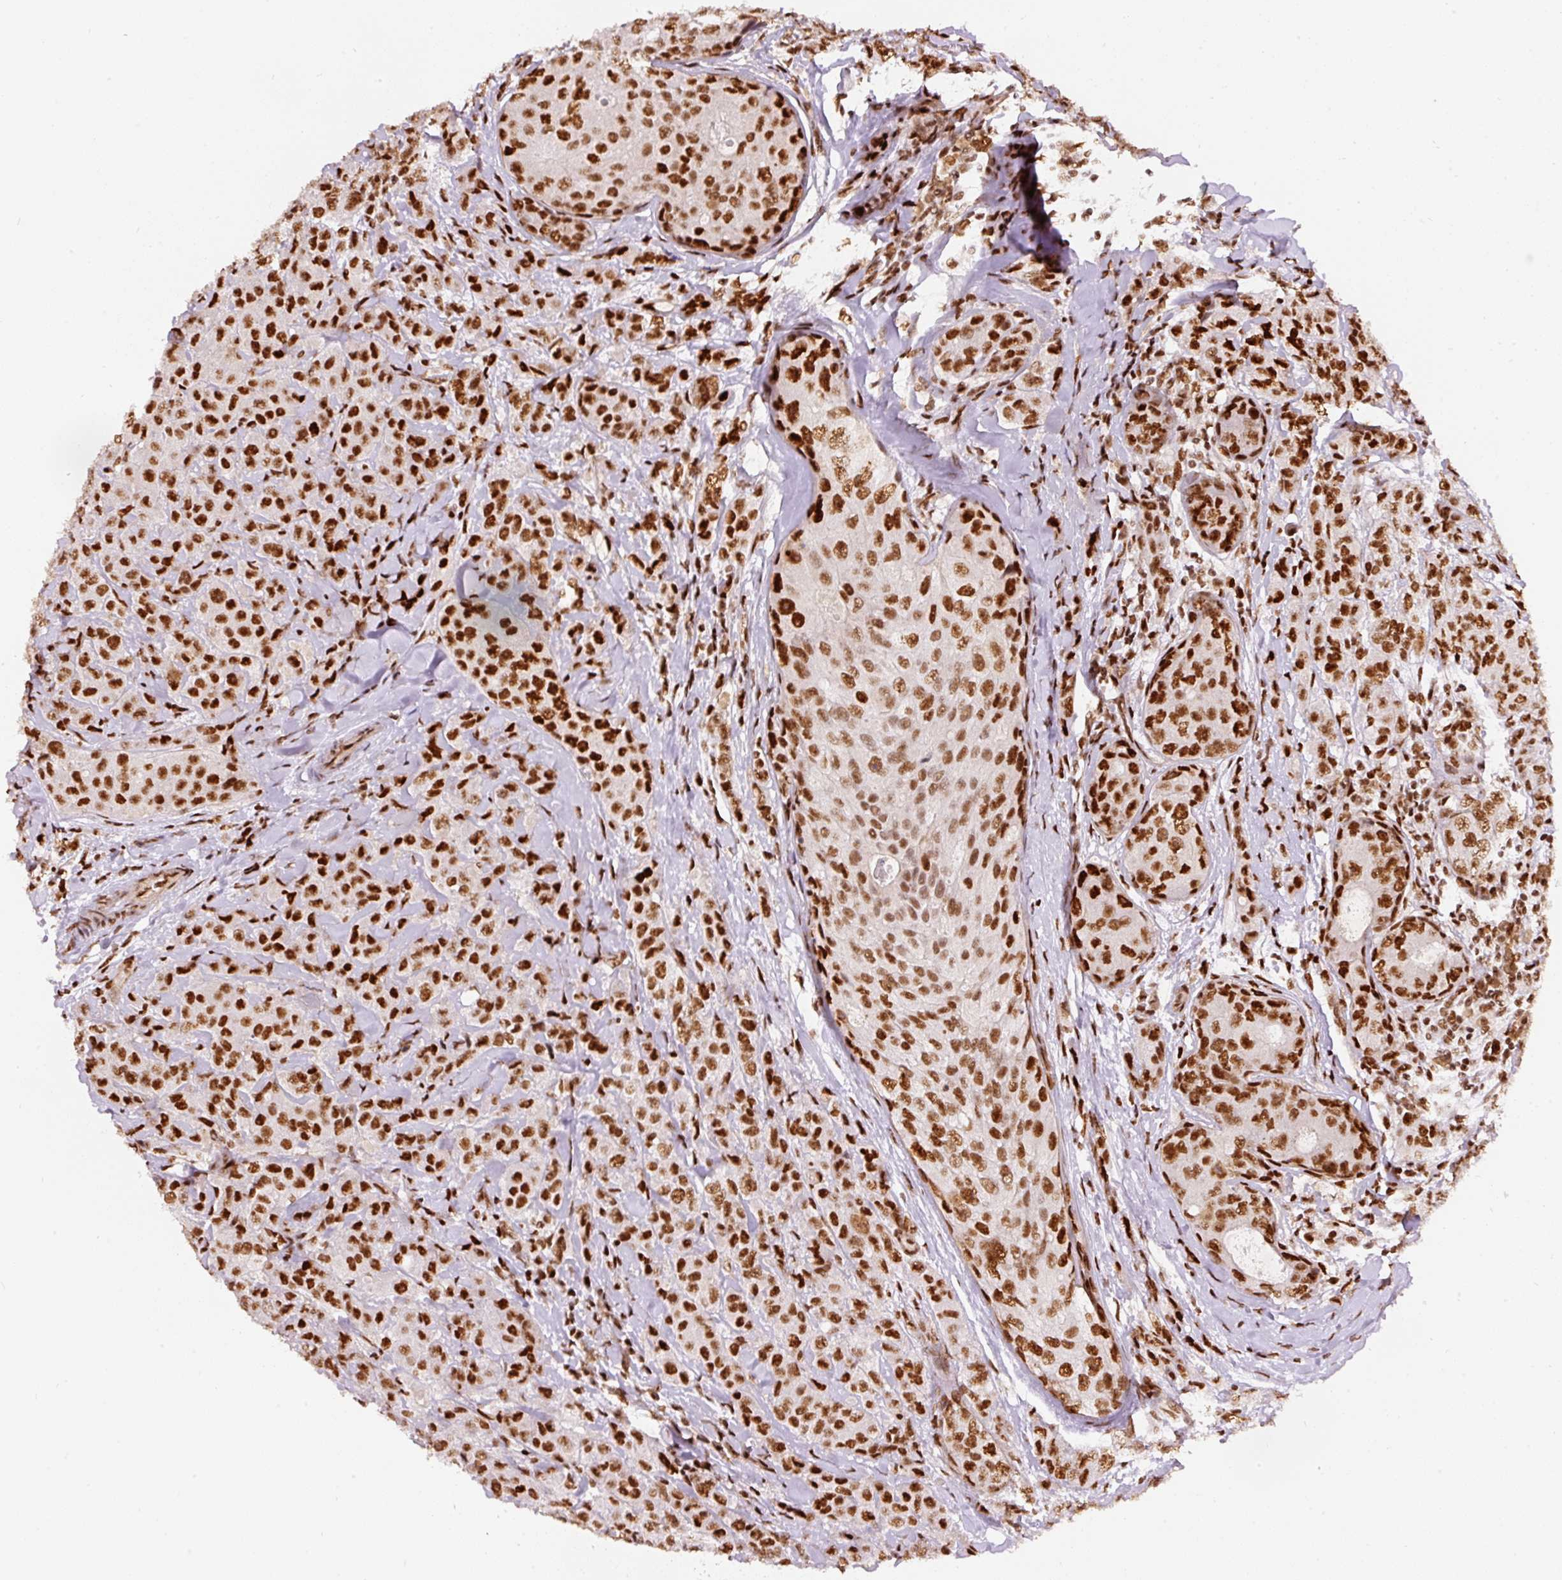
{"staining": {"intensity": "strong", "quantity": ">75%", "location": "nuclear"}, "tissue": "breast cancer", "cell_type": "Tumor cells", "image_type": "cancer", "snomed": [{"axis": "morphology", "description": "Duct carcinoma"}, {"axis": "topography", "description": "Breast"}], "caption": "IHC of human intraductal carcinoma (breast) demonstrates high levels of strong nuclear positivity in about >75% of tumor cells.", "gene": "HNRNPC", "patient": {"sex": "female", "age": 43}}